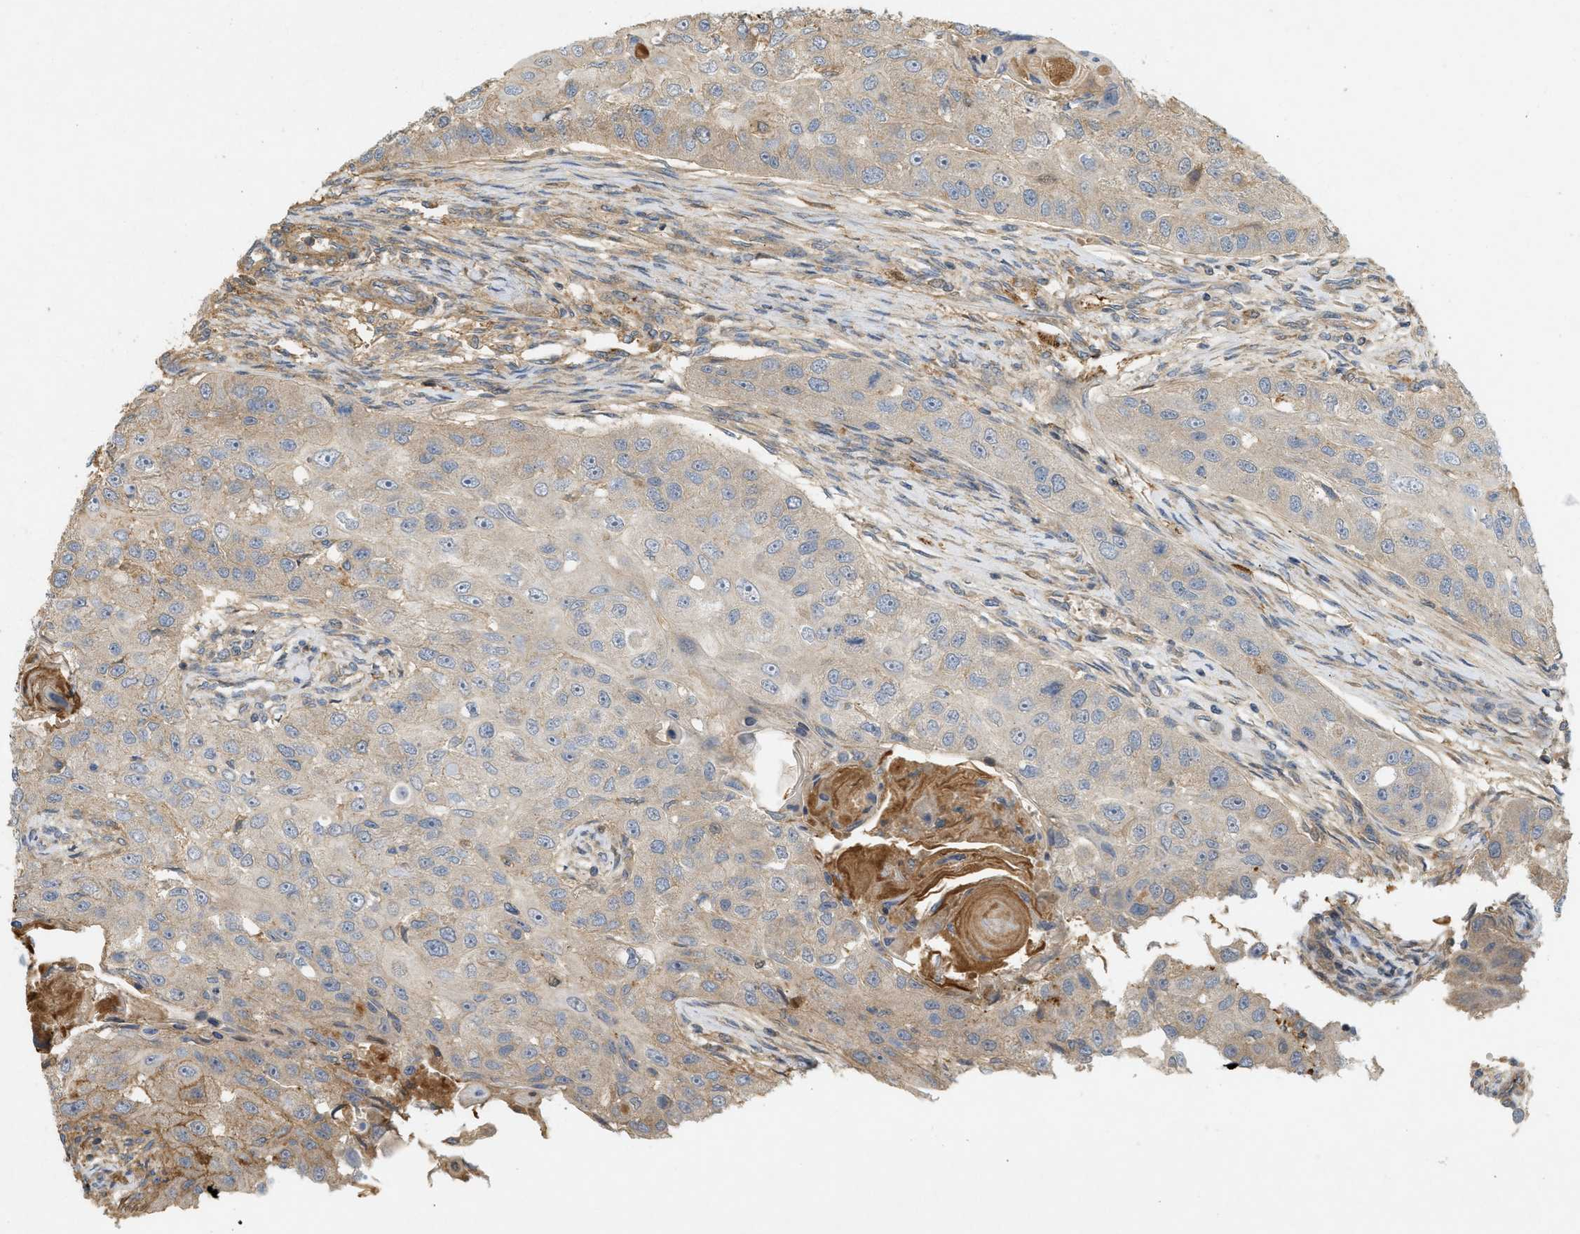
{"staining": {"intensity": "weak", "quantity": "<25%", "location": "cytoplasmic/membranous"}, "tissue": "head and neck cancer", "cell_type": "Tumor cells", "image_type": "cancer", "snomed": [{"axis": "morphology", "description": "Normal tissue, NOS"}, {"axis": "morphology", "description": "Squamous cell carcinoma, NOS"}, {"axis": "topography", "description": "Skeletal muscle"}, {"axis": "topography", "description": "Head-Neck"}], "caption": "Tumor cells show no significant expression in head and neck cancer (squamous cell carcinoma).", "gene": "F8", "patient": {"sex": "male", "age": 51}}